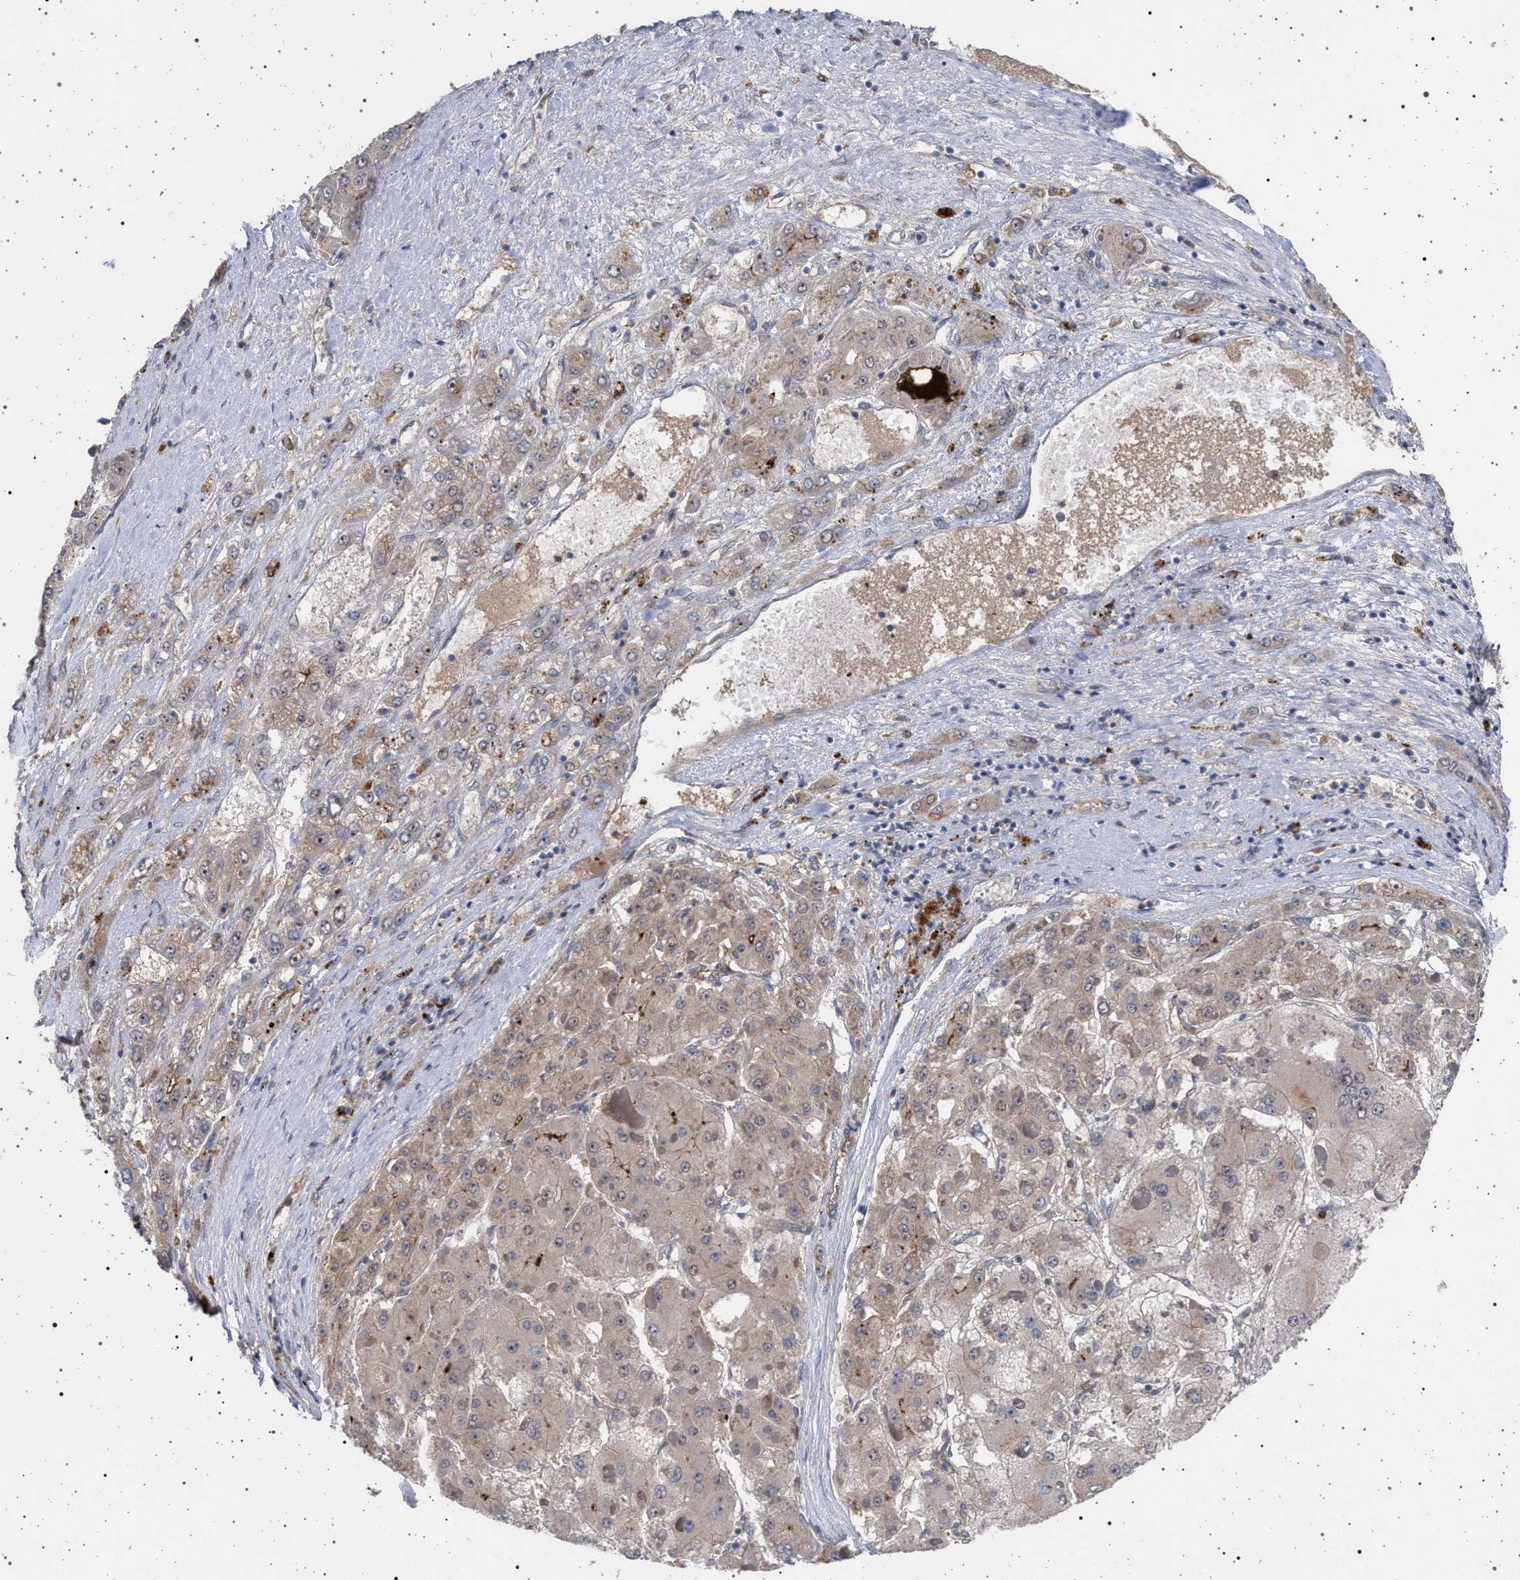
{"staining": {"intensity": "weak", "quantity": "<25%", "location": "cytoplasmic/membranous"}, "tissue": "liver cancer", "cell_type": "Tumor cells", "image_type": "cancer", "snomed": [{"axis": "morphology", "description": "Carcinoma, Hepatocellular, NOS"}, {"axis": "topography", "description": "Liver"}], "caption": "DAB immunohistochemical staining of human liver cancer displays no significant staining in tumor cells. (Immunohistochemistry, brightfield microscopy, high magnification).", "gene": "RBM48", "patient": {"sex": "female", "age": 73}}